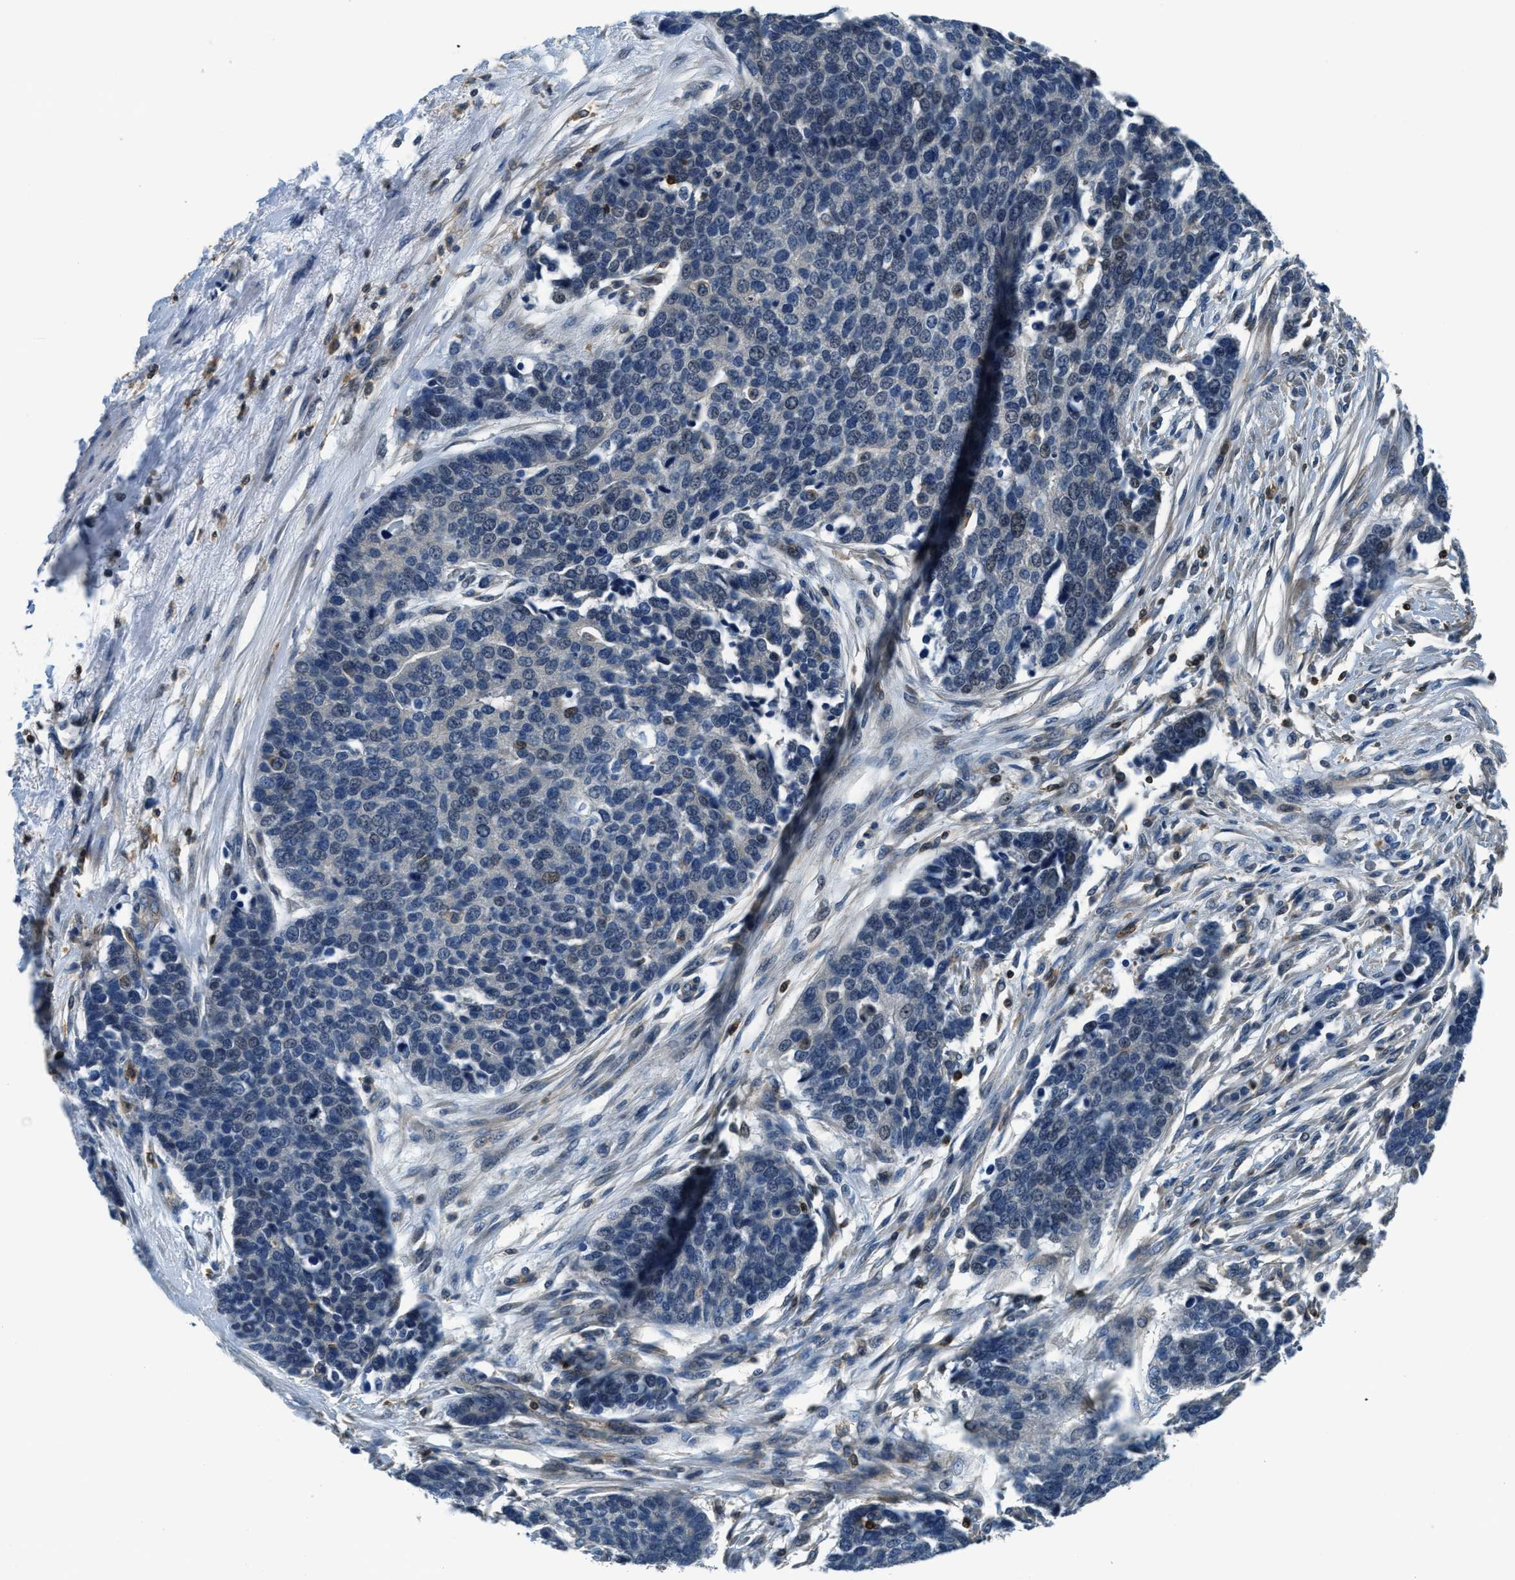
{"staining": {"intensity": "negative", "quantity": "none", "location": "none"}, "tissue": "ovarian cancer", "cell_type": "Tumor cells", "image_type": "cancer", "snomed": [{"axis": "morphology", "description": "Cystadenocarcinoma, serous, NOS"}, {"axis": "topography", "description": "Ovary"}], "caption": "The micrograph shows no significant staining in tumor cells of ovarian cancer. The staining was performed using DAB to visualize the protein expression in brown, while the nuclei were stained in blue with hematoxylin (Magnification: 20x).", "gene": "MYO1G", "patient": {"sex": "female", "age": 44}}